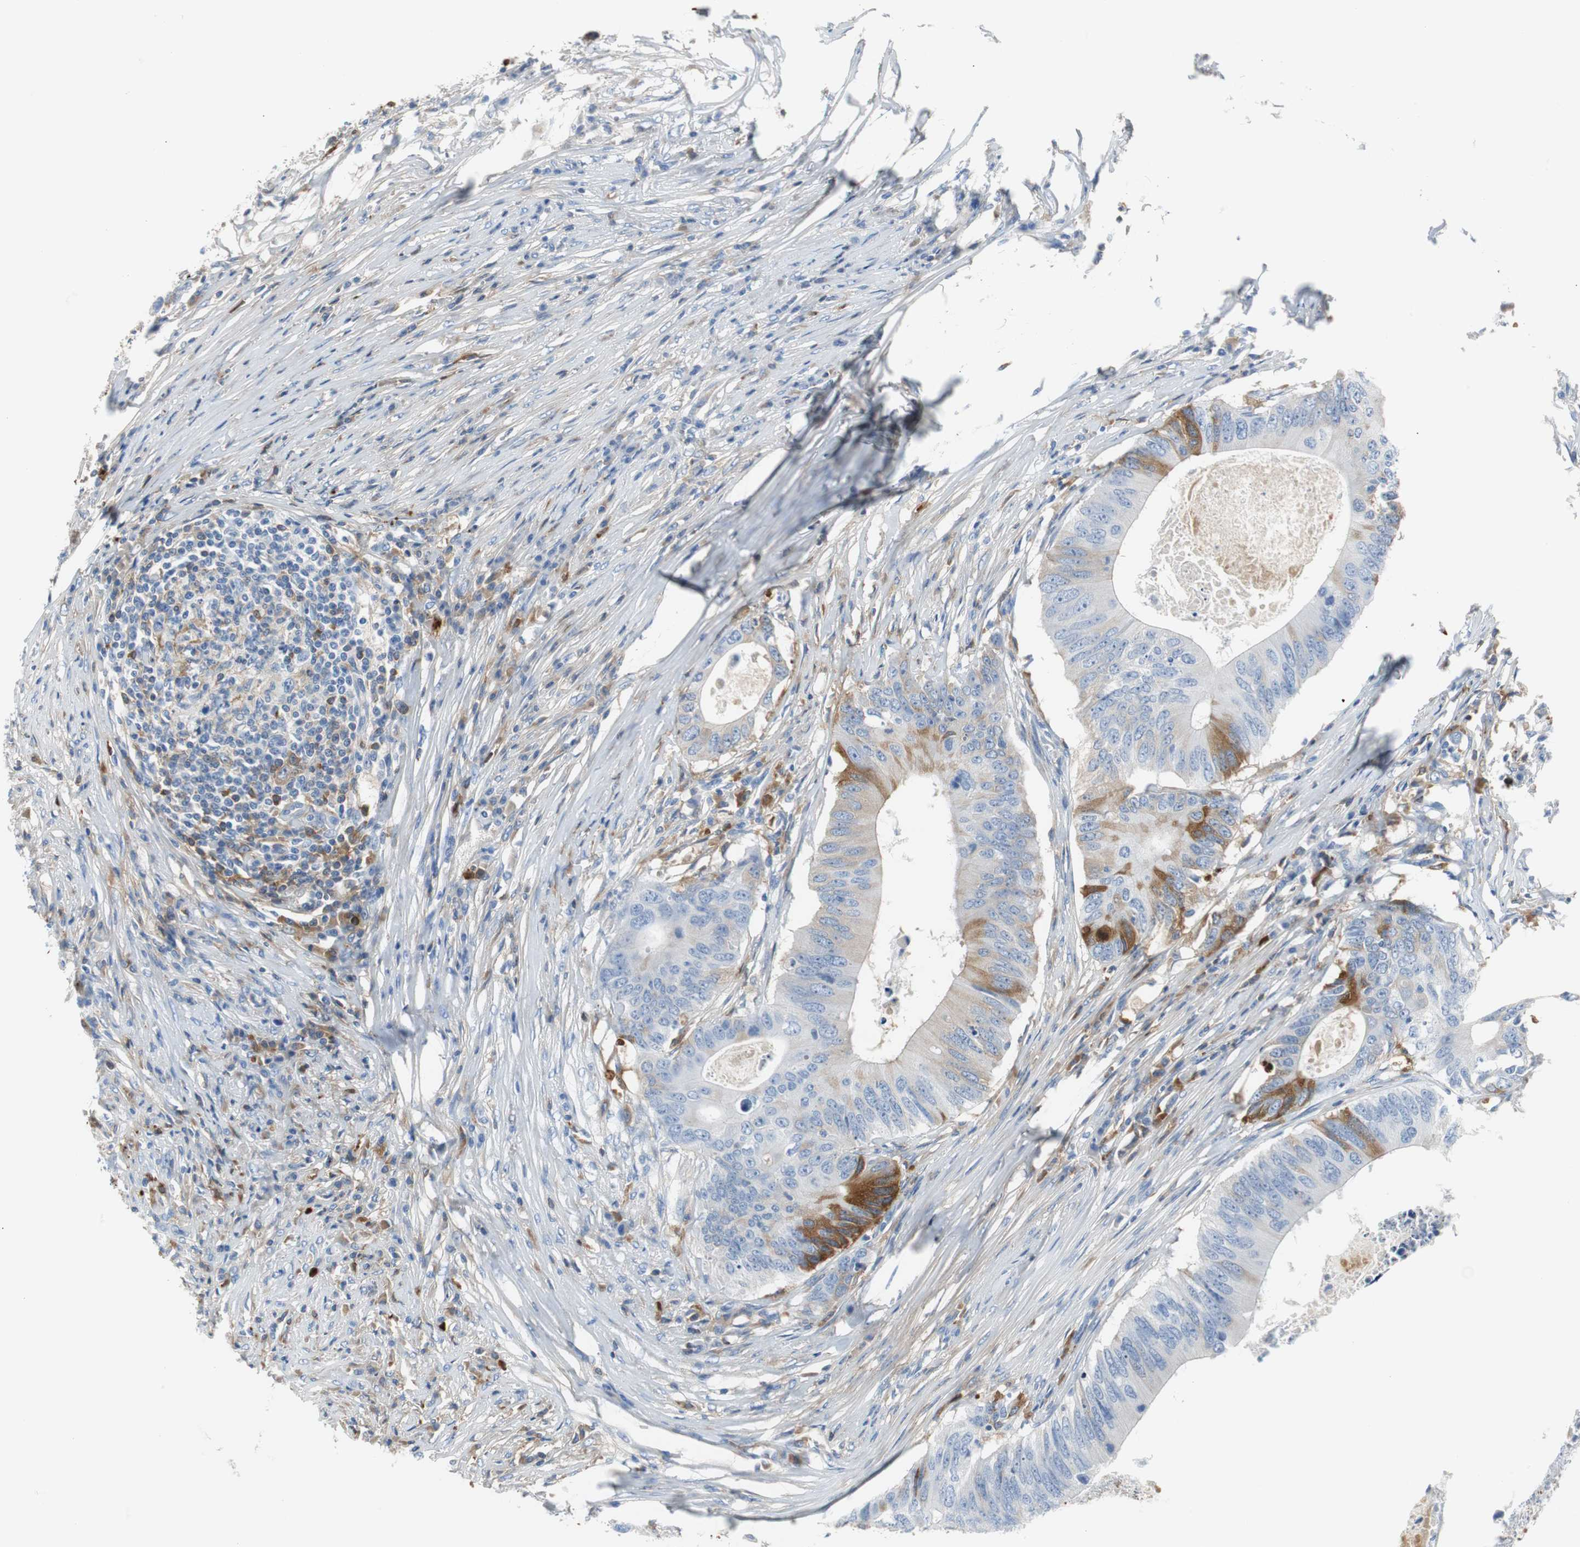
{"staining": {"intensity": "moderate", "quantity": "<25%", "location": "cytoplasmic/membranous"}, "tissue": "colorectal cancer", "cell_type": "Tumor cells", "image_type": "cancer", "snomed": [{"axis": "morphology", "description": "Adenocarcinoma, NOS"}, {"axis": "topography", "description": "Colon"}], "caption": "The micrograph shows staining of colorectal adenocarcinoma, revealing moderate cytoplasmic/membranous protein positivity (brown color) within tumor cells. (DAB (3,3'-diaminobenzidine) IHC, brown staining for protein, blue staining for nuclei).", "gene": "APCS", "patient": {"sex": "male", "age": 71}}